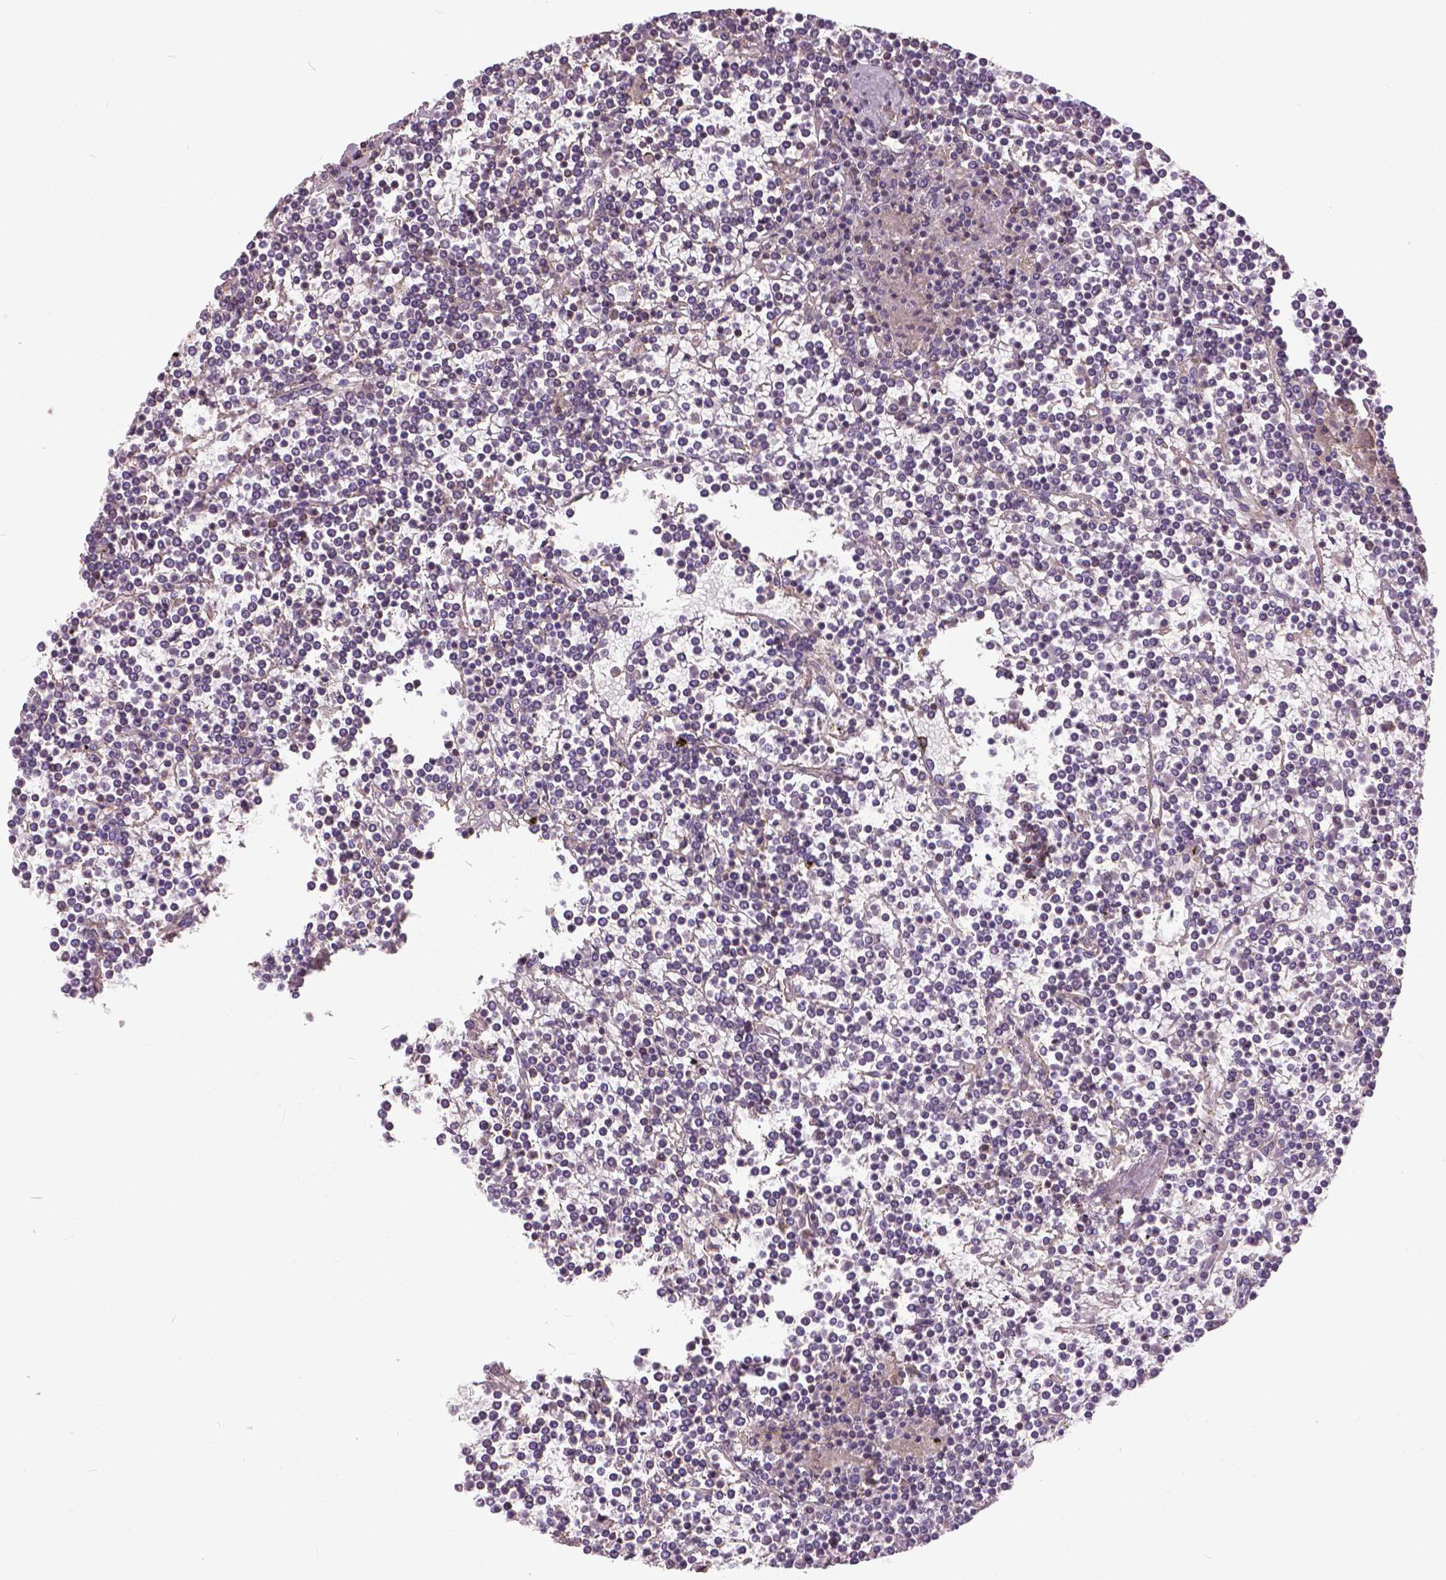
{"staining": {"intensity": "negative", "quantity": "none", "location": "none"}, "tissue": "lymphoma", "cell_type": "Tumor cells", "image_type": "cancer", "snomed": [{"axis": "morphology", "description": "Malignant lymphoma, non-Hodgkin's type, Low grade"}, {"axis": "topography", "description": "Spleen"}], "caption": "An immunohistochemistry (IHC) micrograph of low-grade malignant lymphoma, non-Hodgkin's type is shown. There is no staining in tumor cells of low-grade malignant lymphoma, non-Hodgkin's type. Brightfield microscopy of immunohistochemistry stained with DAB (brown) and hematoxylin (blue), captured at high magnification.", "gene": "ANXA13", "patient": {"sex": "female", "age": 19}}